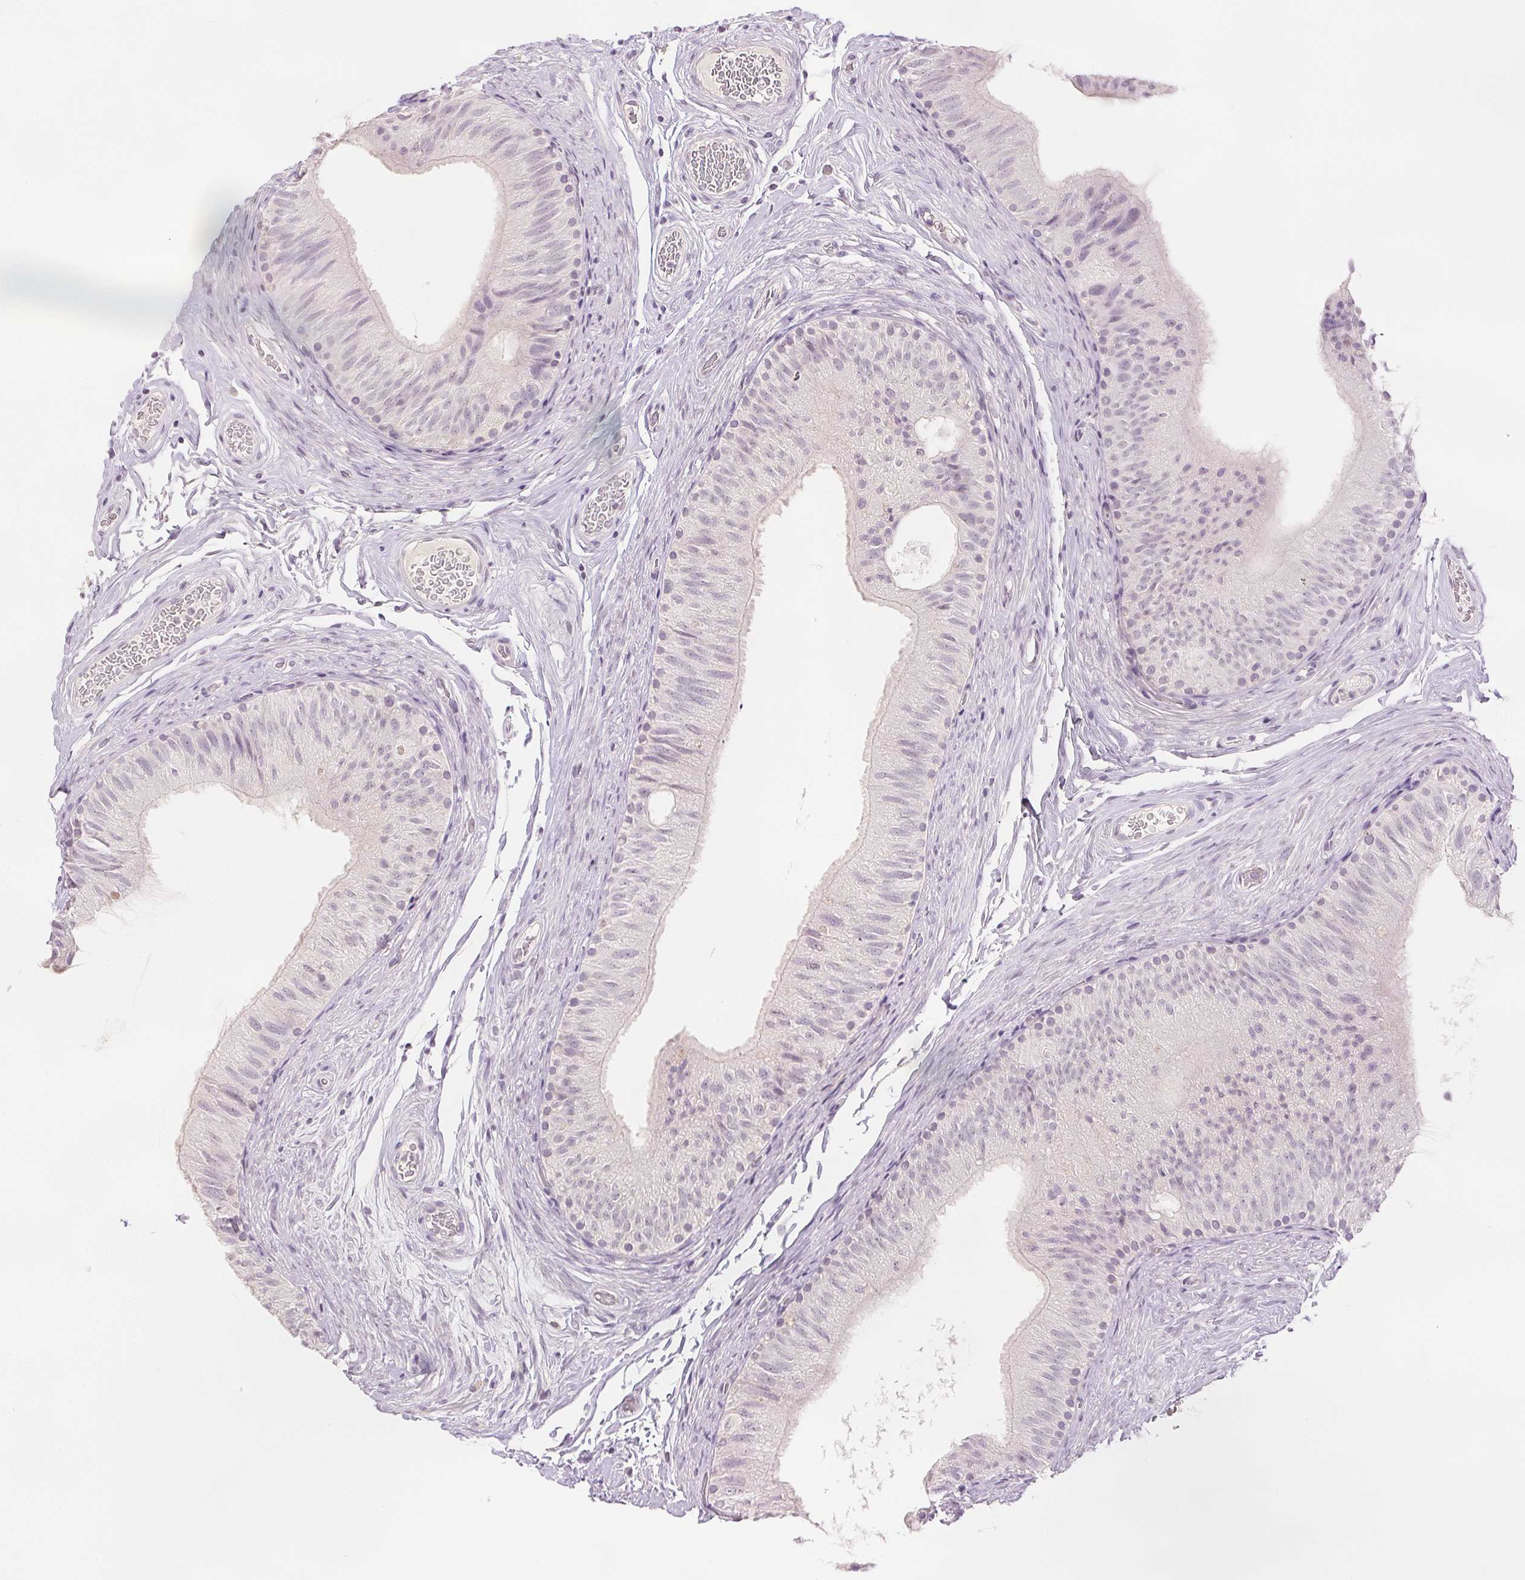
{"staining": {"intensity": "negative", "quantity": "none", "location": "none"}, "tissue": "epididymis", "cell_type": "Glandular cells", "image_type": "normal", "snomed": [{"axis": "morphology", "description": "Normal tissue, NOS"}, {"axis": "topography", "description": "Epididymis, spermatic cord, NOS"}, {"axis": "topography", "description": "Epididymis"}], "caption": "This is an immunohistochemistry (IHC) histopathology image of unremarkable human epididymis. There is no staining in glandular cells.", "gene": "SCGN", "patient": {"sex": "male", "age": 31}}